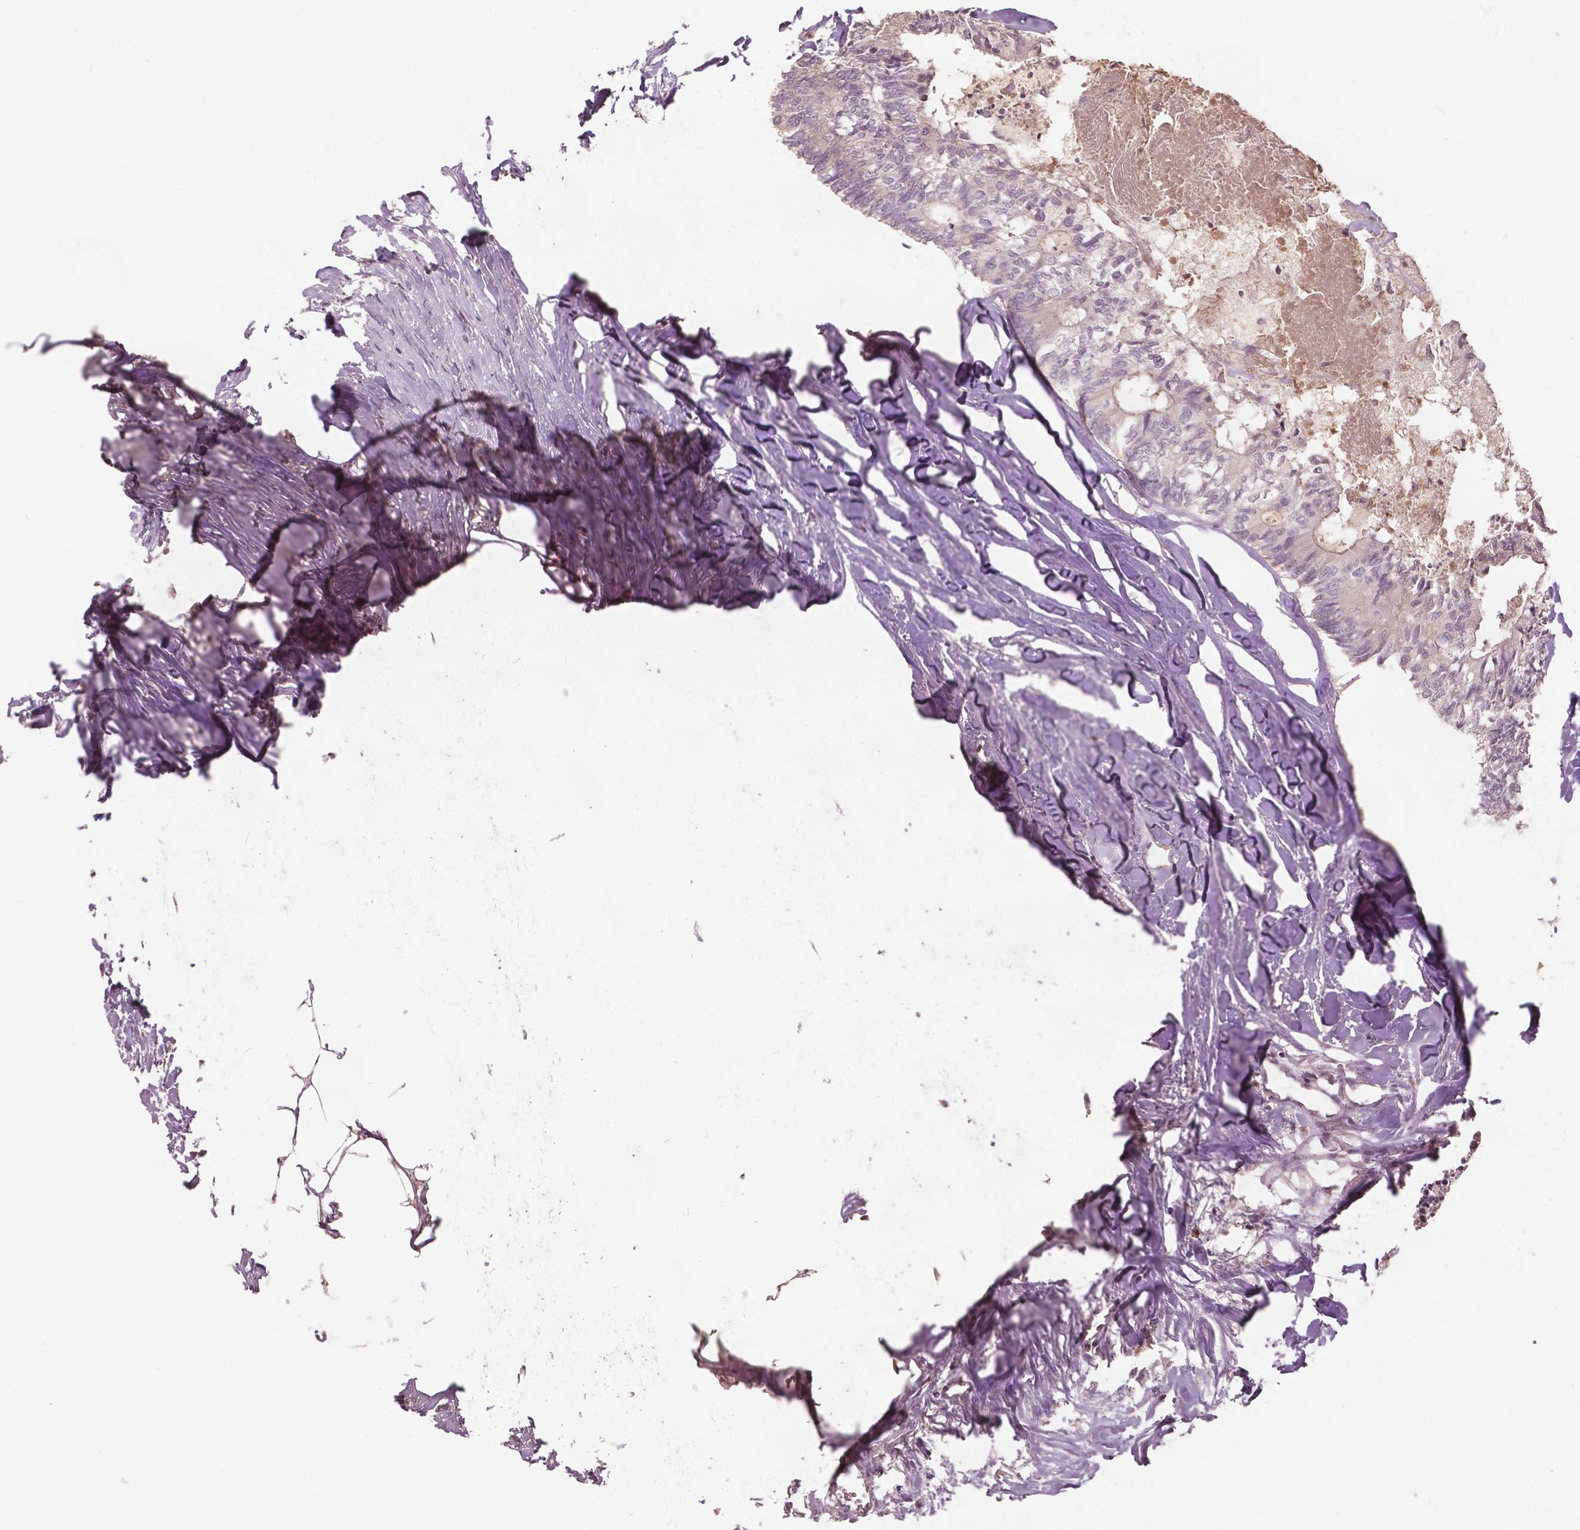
{"staining": {"intensity": "negative", "quantity": "none", "location": "none"}, "tissue": "colorectal cancer", "cell_type": "Tumor cells", "image_type": "cancer", "snomed": [{"axis": "morphology", "description": "Adenocarcinoma, NOS"}, {"axis": "topography", "description": "Colon"}, {"axis": "topography", "description": "Rectum"}], "caption": "Immunohistochemistry of human colorectal cancer (adenocarcinoma) displays no staining in tumor cells.", "gene": "ANGPTL4", "patient": {"sex": "male", "age": 57}}